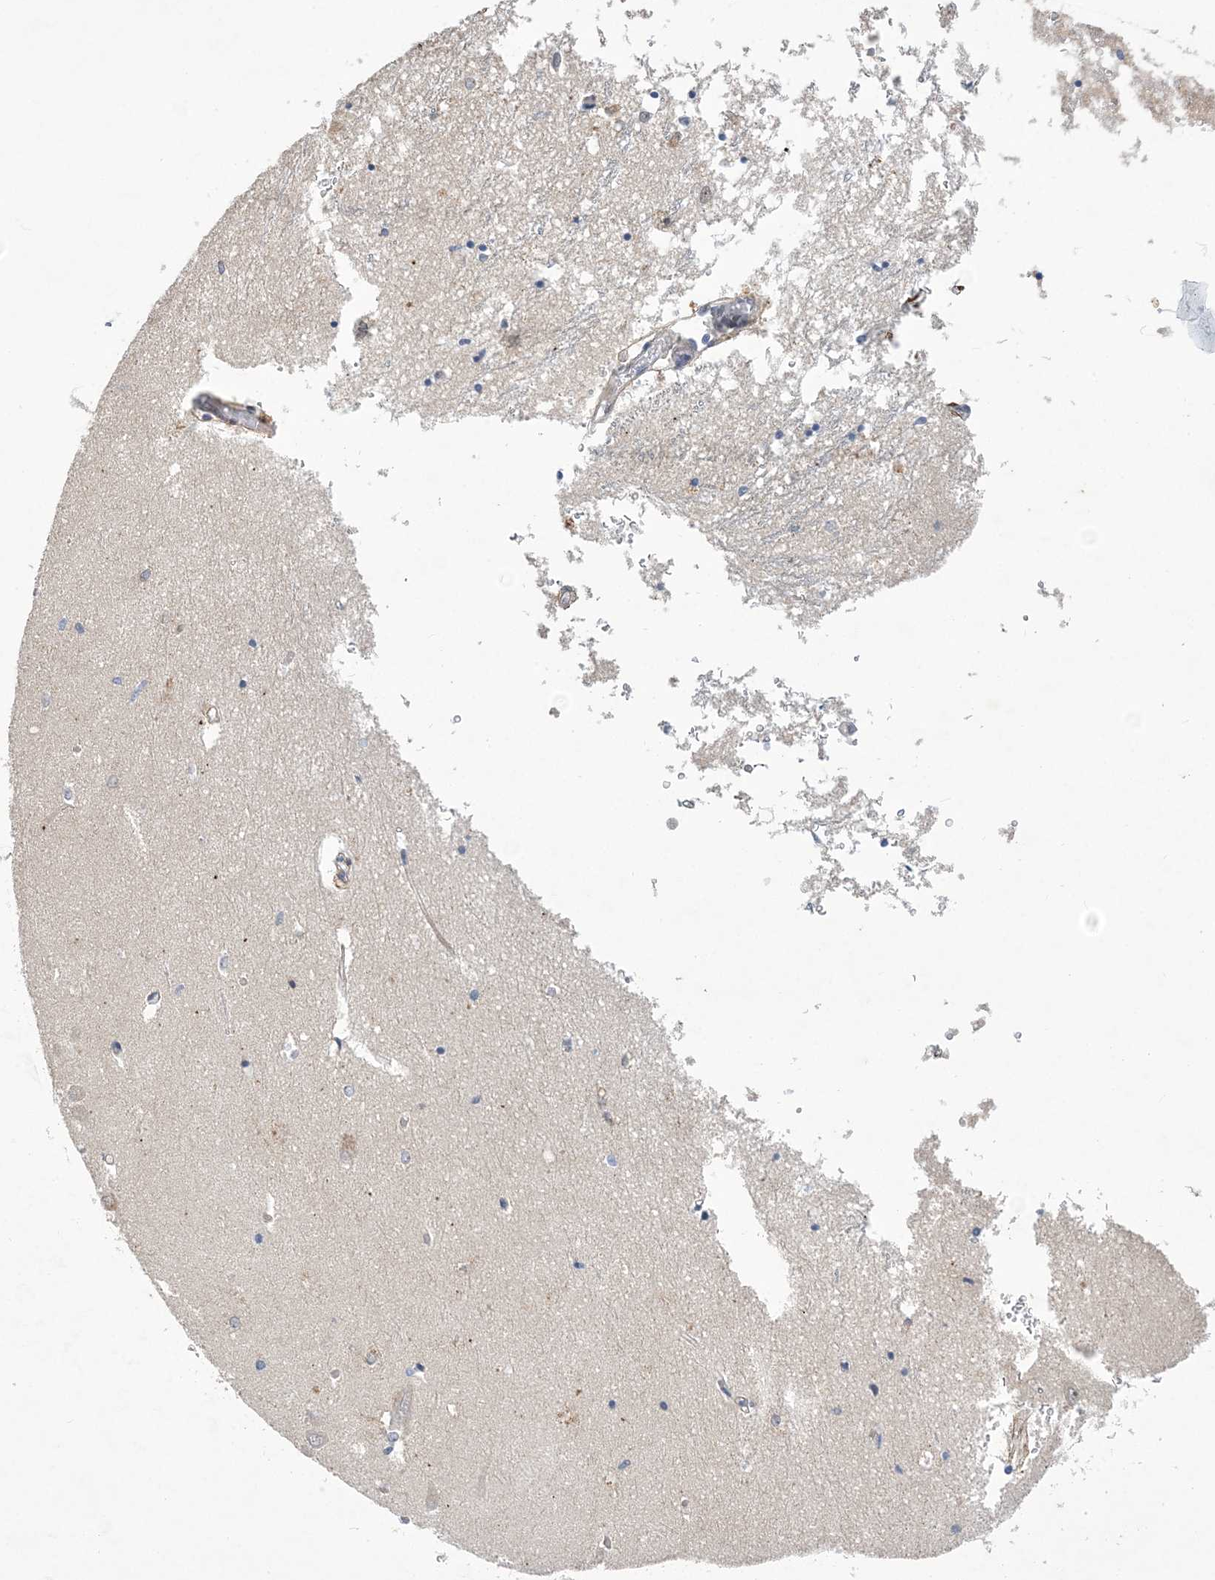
{"staining": {"intensity": "negative", "quantity": "none", "location": "none"}, "tissue": "hippocampus", "cell_type": "Glial cells", "image_type": "normal", "snomed": [{"axis": "morphology", "description": "Normal tissue, NOS"}, {"axis": "topography", "description": "Hippocampus"}], "caption": "An immunohistochemistry image of benign hippocampus is shown. There is no staining in glial cells of hippocampus.", "gene": "FAM217A", "patient": {"sex": "male", "age": 70}}